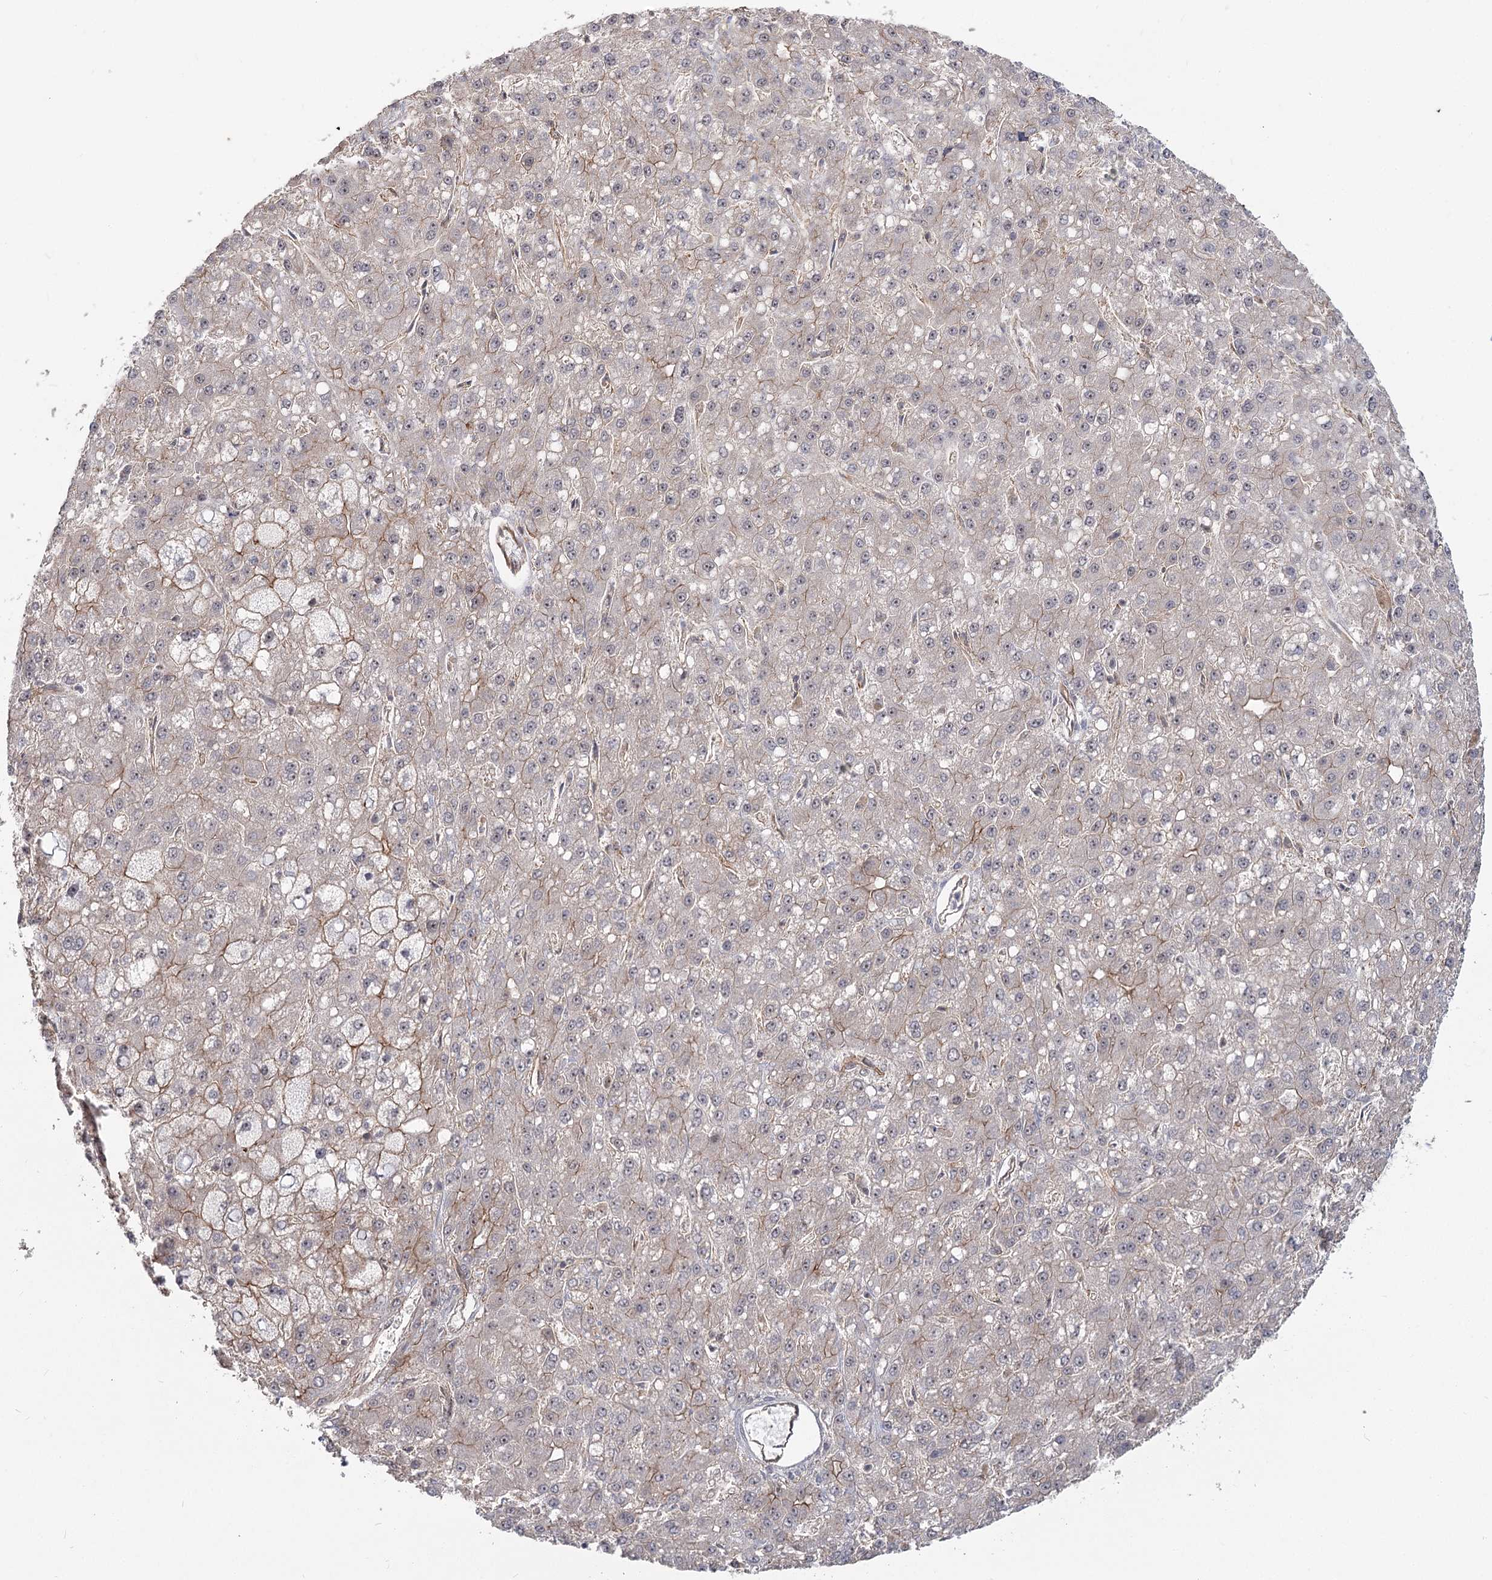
{"staining": {"intensity": "moderate", "quantity": "25%-75%", "location": "cytoplasmic/membranous"}, "tissue": "liver cancer", "cell_type": "Tumor cells", "image_type": "cancer", "snomed": [{"axis": "morphology", "description": "Carcinoma, Hepatocellular, NOS"}, {"axis": "topography", "description": "Liver"}], "caption": "Brown immunohistochemical staining in liver cancer demonstrates moderate cytoplasmic/membranous staining in about 25%-75% of tumor cells. Nuclei are stained in blue.", "gene": "RPP14", "patient": {"sex": "male", "age": 67}}